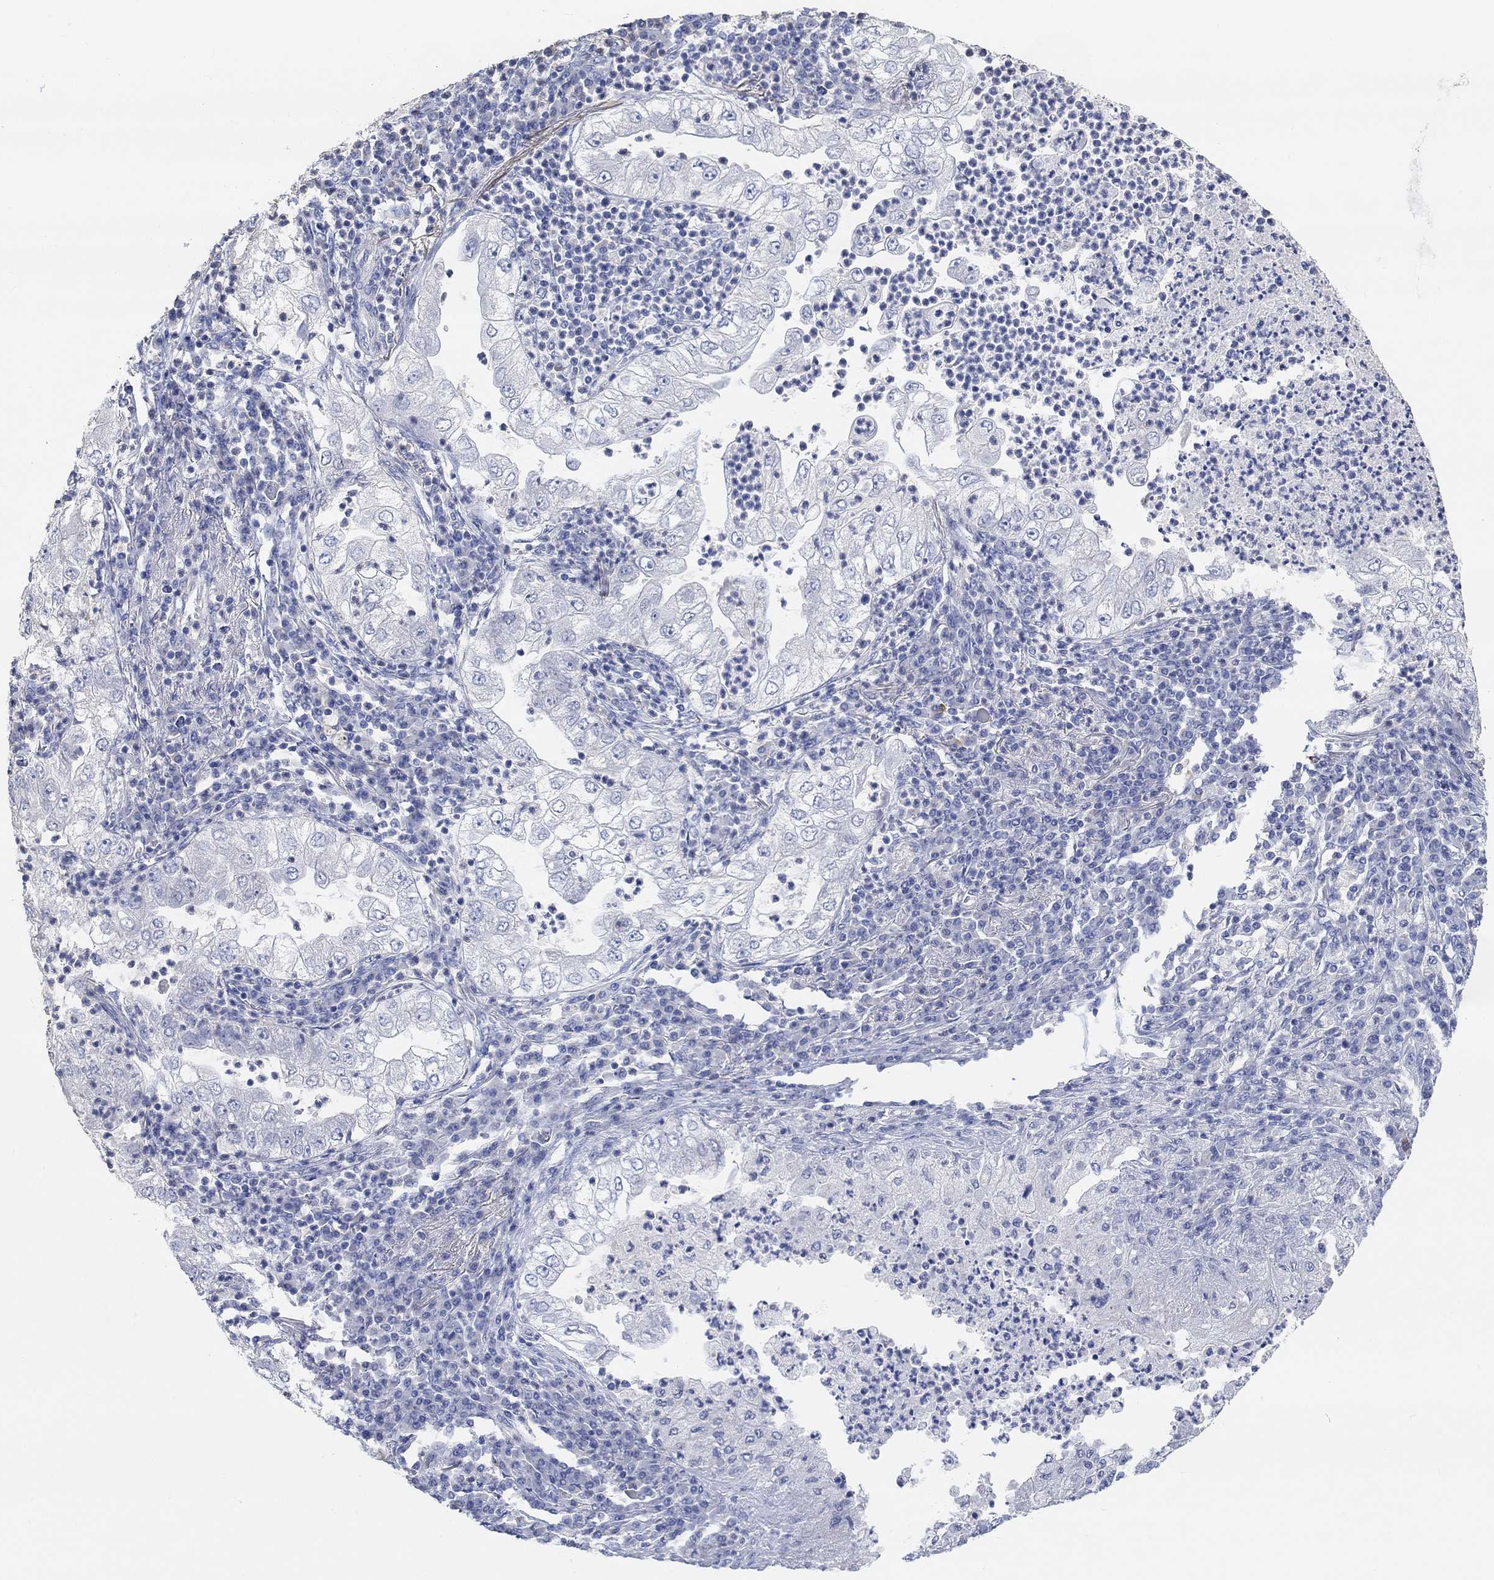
{"staining": {"intensity": "negative", "quantity": "none", "location": "none"}, "tissue": "lung cancer", "cell_type": "Tumor cells", "image_type": "cancer", "snomed": [{"axis": "morphology", "description": "Adenocarcinoma, NOS"}, {"axis": "topography", "description": "Lung"}], "caption": "This is an immunohistochemistry micrograph of human lung cancer. There is no expression in tumor cells.", "gene": "NLRP14", "patient": {"sex": "female", "age": 73}}